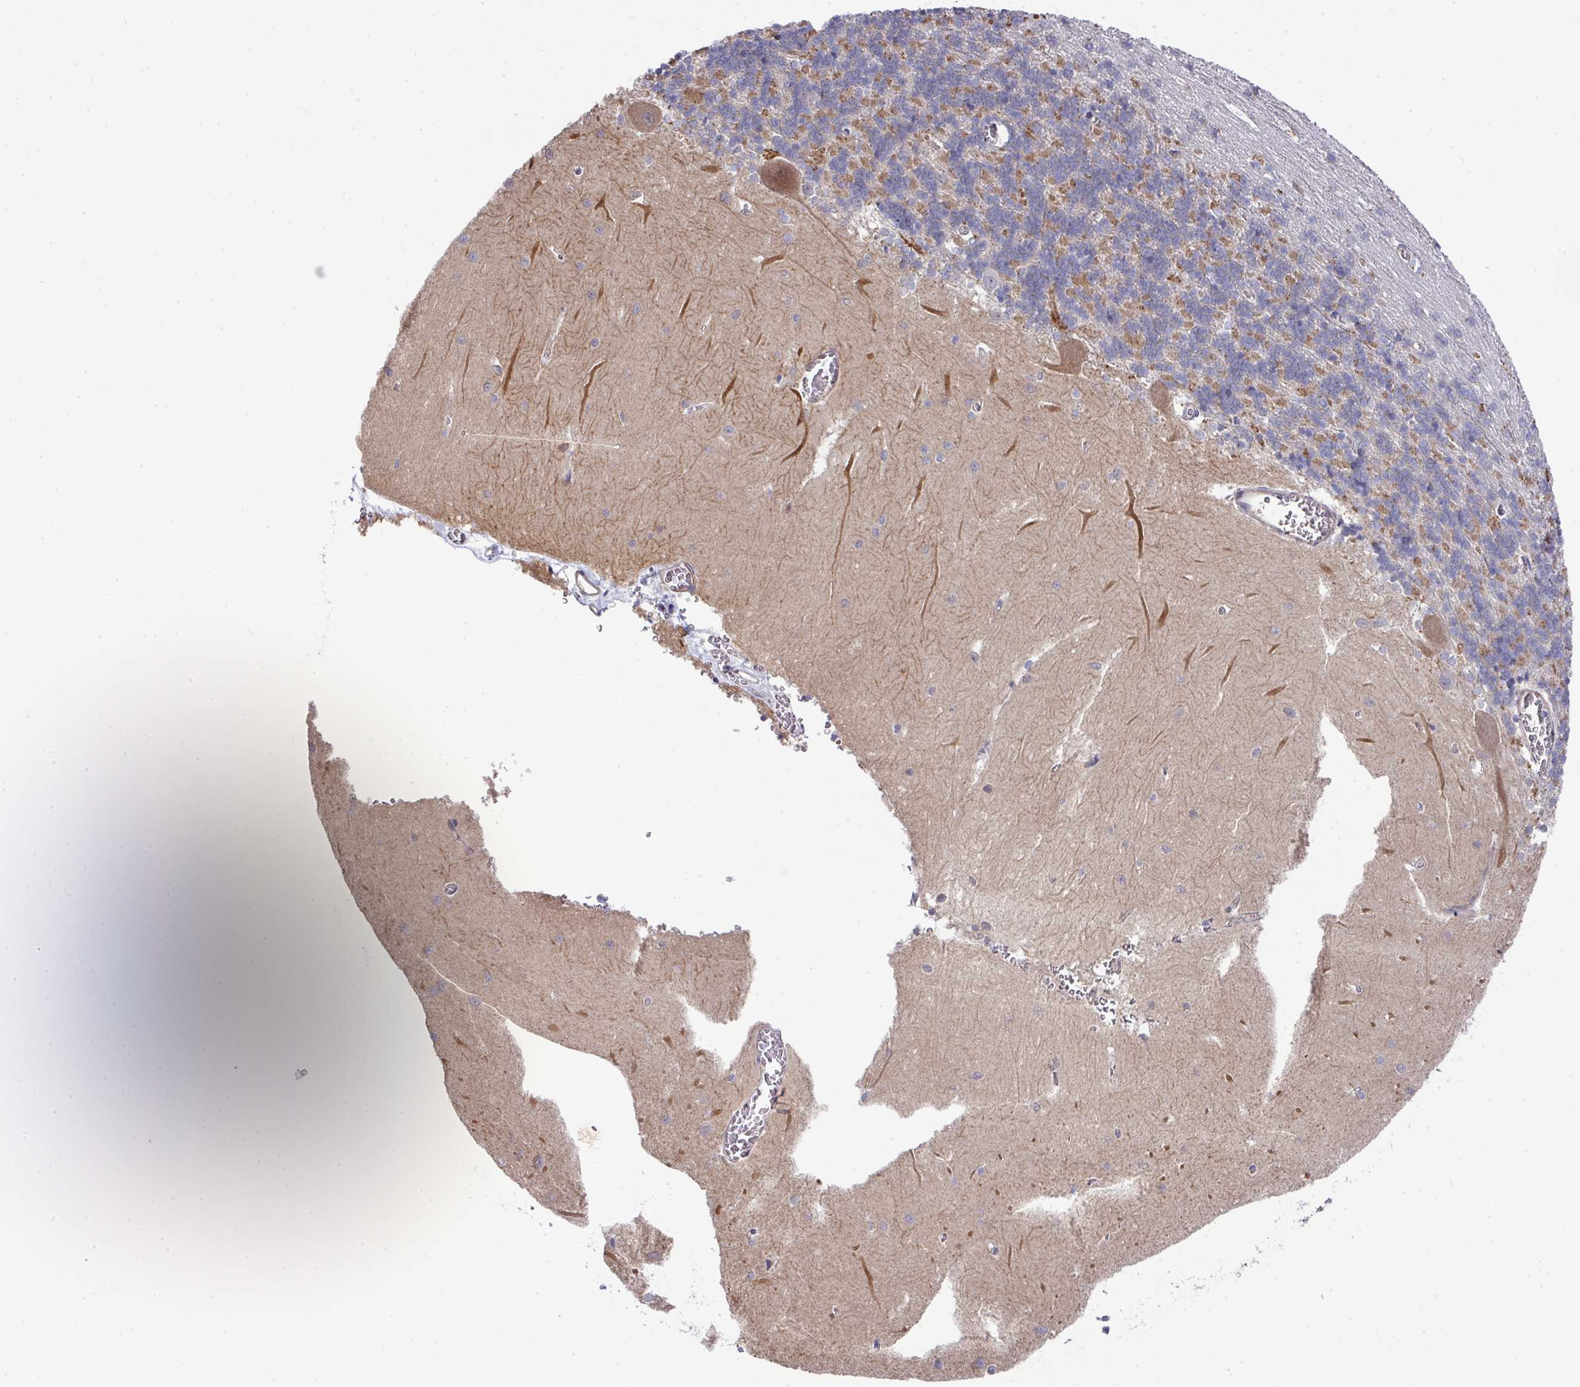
{"staining": {"intensity": "moderate", "quantity": "25%-75%", "location": "cytoplasmic/membranous"}, "tissue": "cerebellum", "cell_type": "Cells in granular layer", "image_type": "normal", "snomed": [{"axis": "morphology", "description": "Normal tissue, NOS"}, {"axis": "topography", "description": "Cerebellum"}], "caption": "Benign cerebellum was stained to show a protein in brown. There is medium levels of moderate cytoplasmic/membranous staining in approximately 25%-75% of cells in granular layer. Immunohistochemistry stains the protein in brown and the nuclei are stained blue.", "gene": "PRR5", "patient": {"sex": "male", "age": 37}}